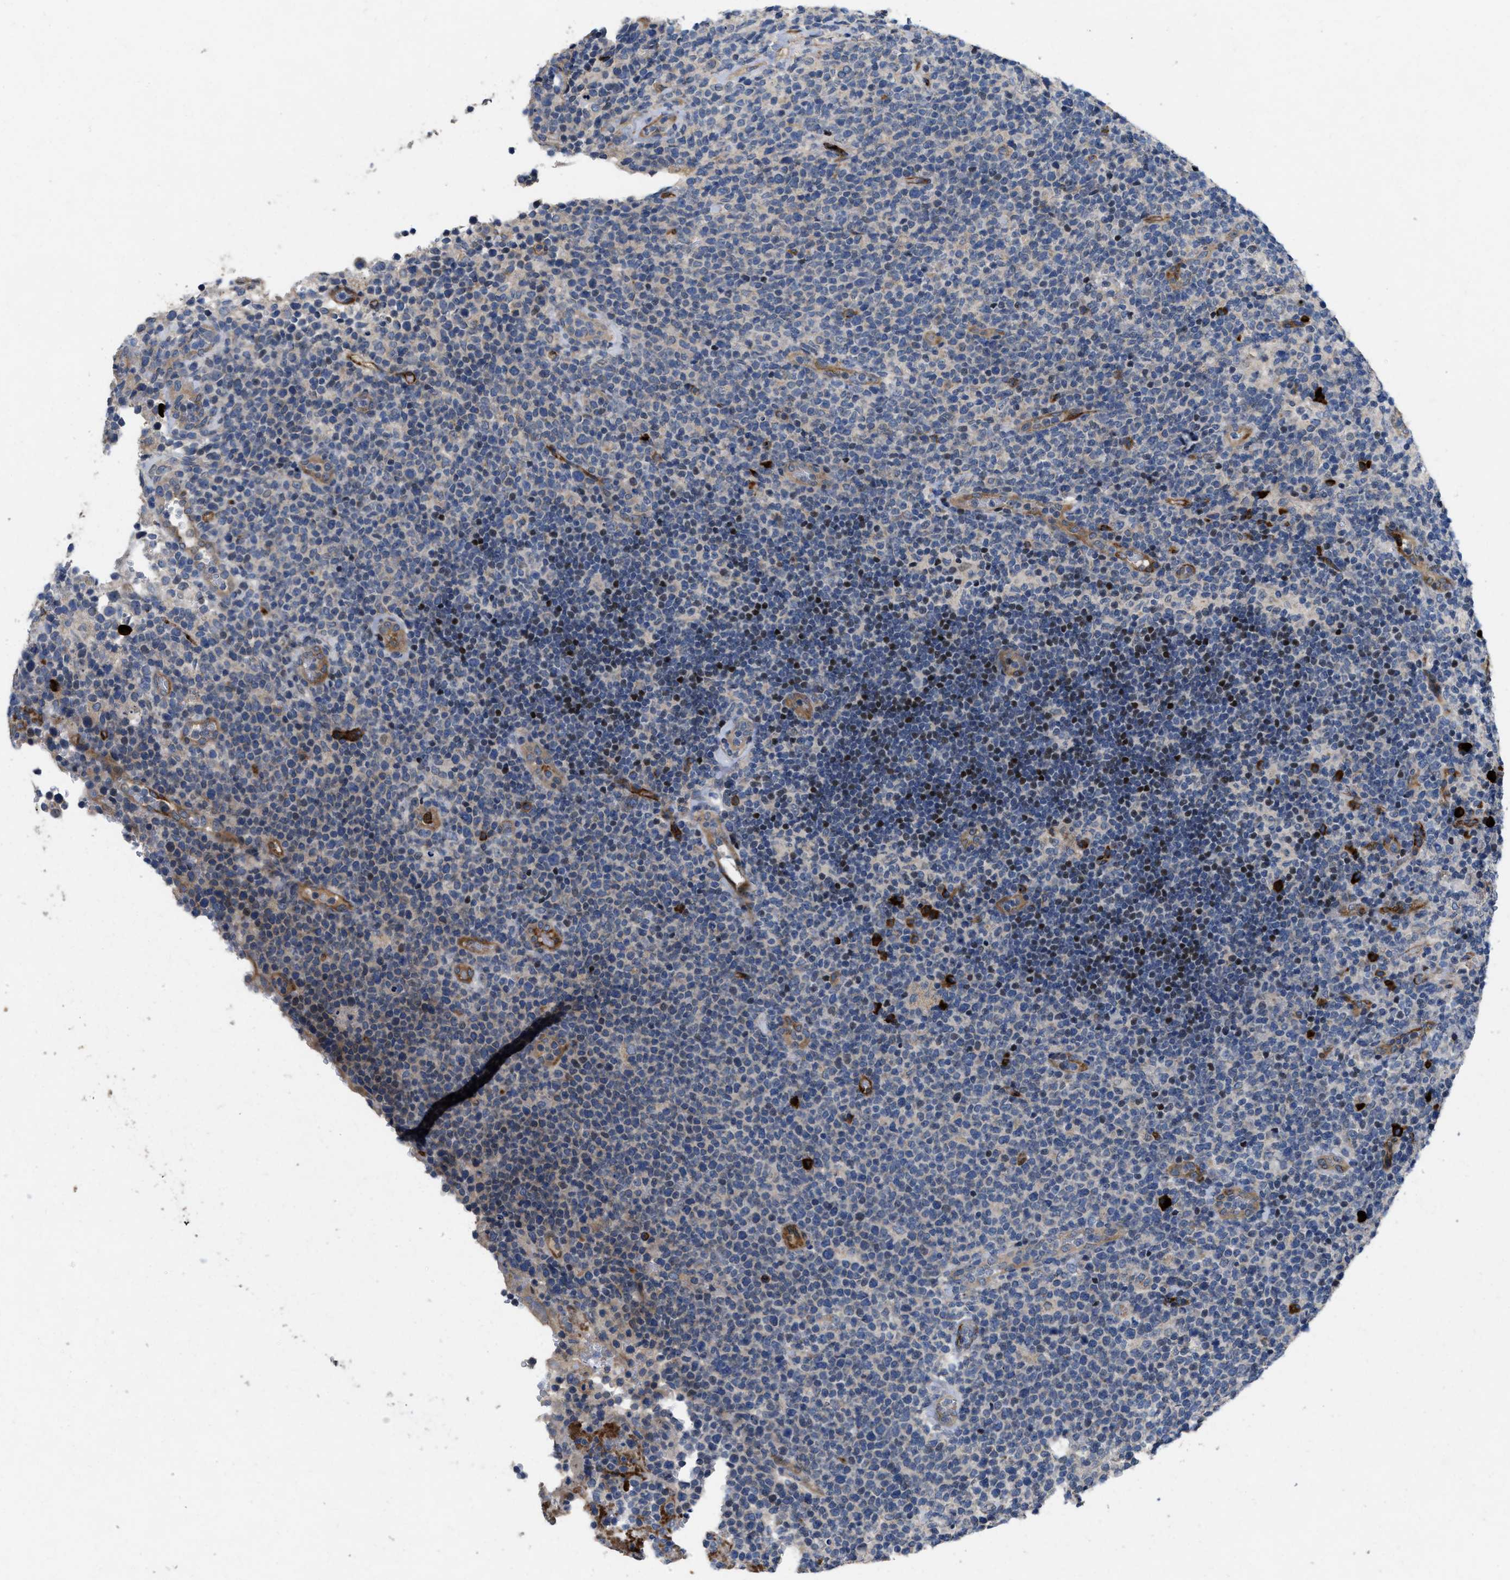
{"staining": {"intensity": "negative", "quantity": "none", "location": "none"}, "tissue": "lymphoma", "cell_type": "Tumor cells", "image_type": "cancer", "snomed": [{"axis": "morphology", "description": "Malignant lymphoma, non-Hodgkin's type, High grade"}, {"axis": "topography", "description": "Lymph node"}], "caption": "IHC image of malignant lymphoma, non-Hodgkin's type (high-grade) stained for a protein (brown), which reveals no staining in tumor cells.", "gene": "HSPA12B", "patient": {"sex": "male", "age": 61}}